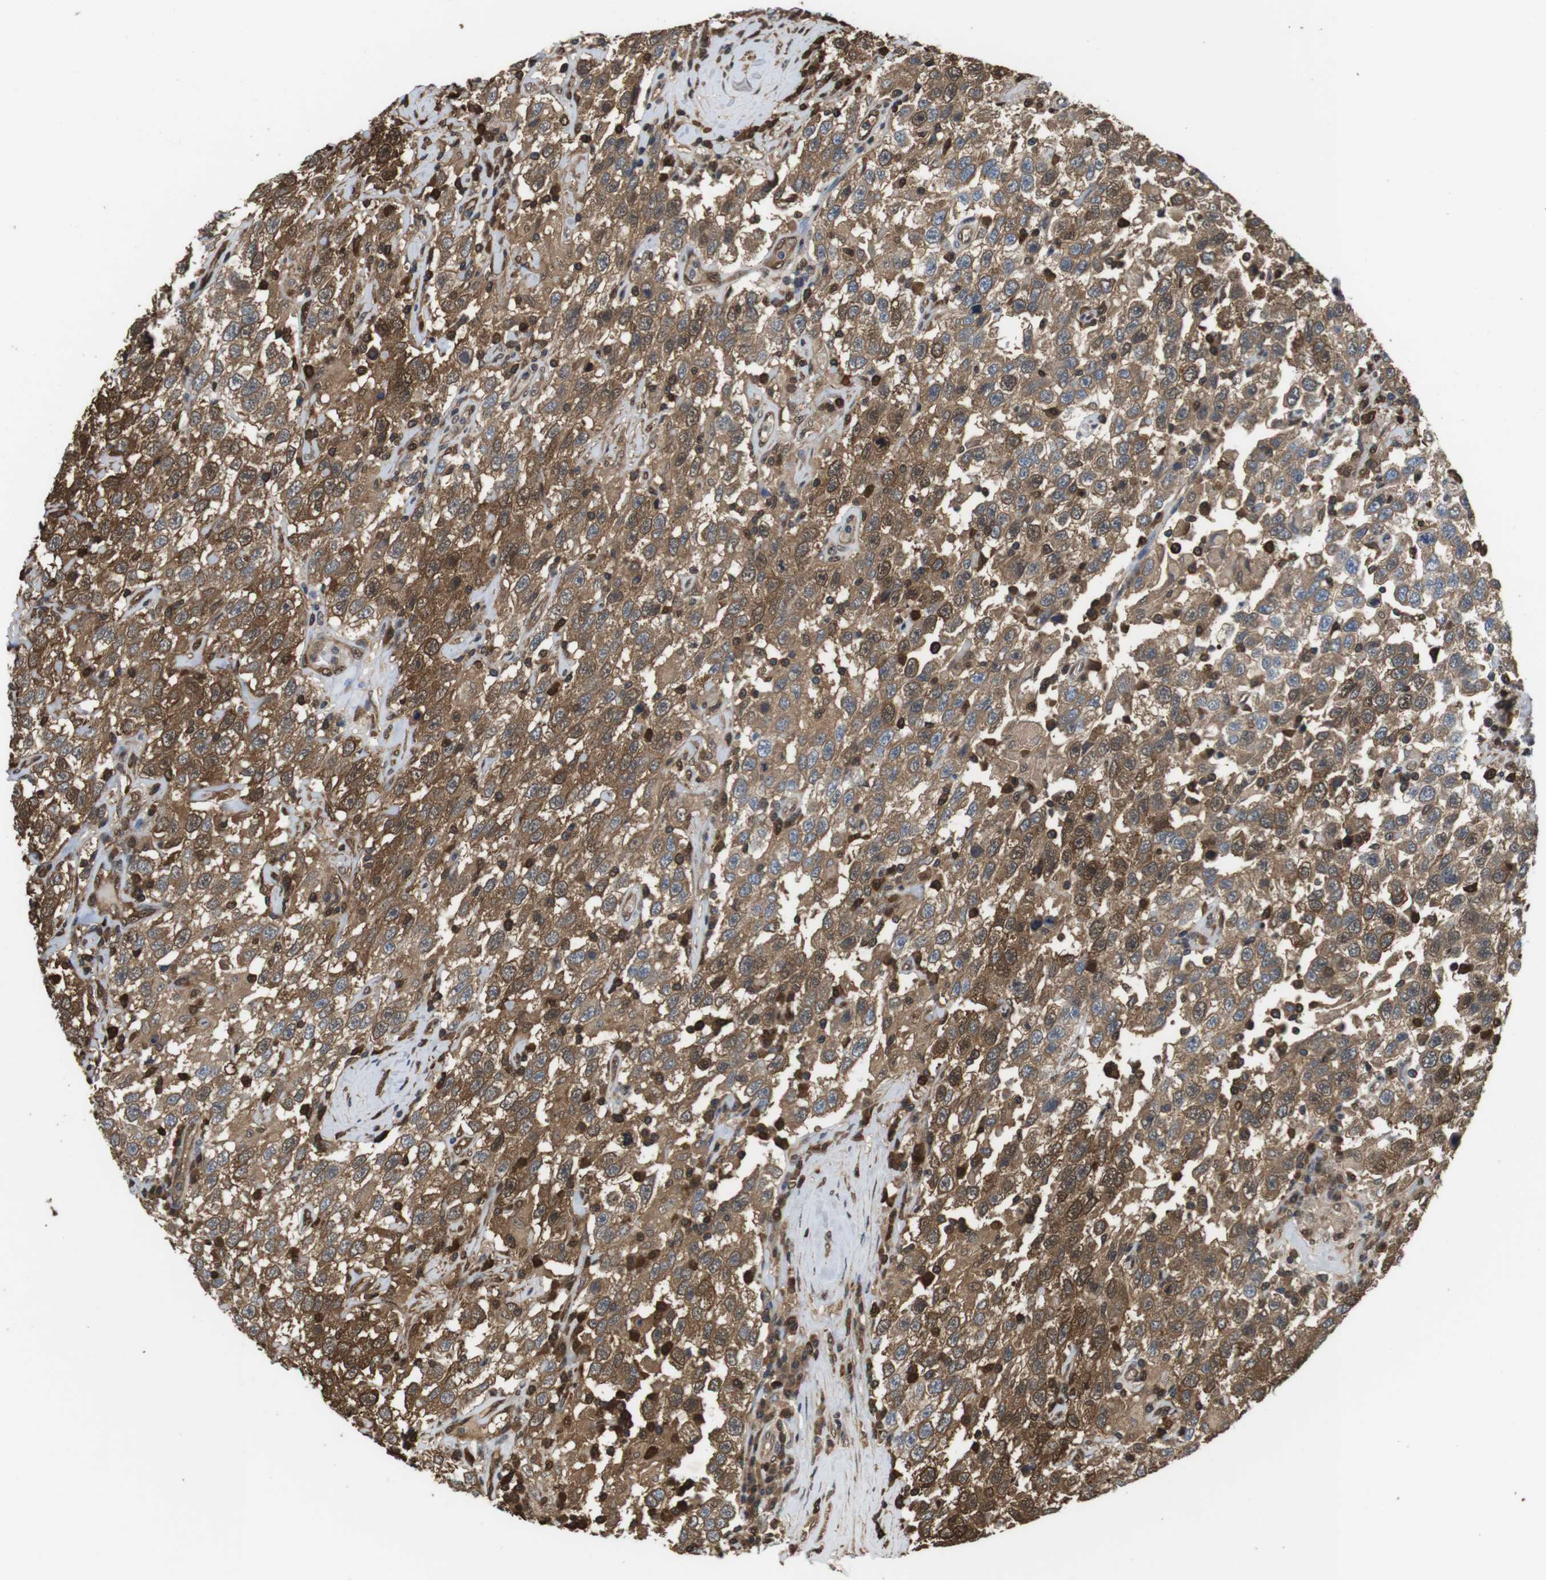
{"staining": {"intensity": "moderate", "quantity": ">75%", "location": "cytoplasmic/membranous,nuclear"}, "tissue": "testis cancer", "cell_type": "Tumor cells", "image_type": "cancer", "snomed": [{"axis": "morphology", "description": "Seminoma, NOS"}, {"axis": "topography", "description": "Testis"}], "caption": "Immunohistochemistry of human seminoma (testis) shows medium levels of moderate cytoplasmic/membranous and nuclear expression in about >75% of tumor cells. (DAB (3,3'-diaminobenzidine) = brown stain, brightfield microscopy at high magnification).", "gene": "LDHA", "patient": {"sex": "male", "age": 41}}